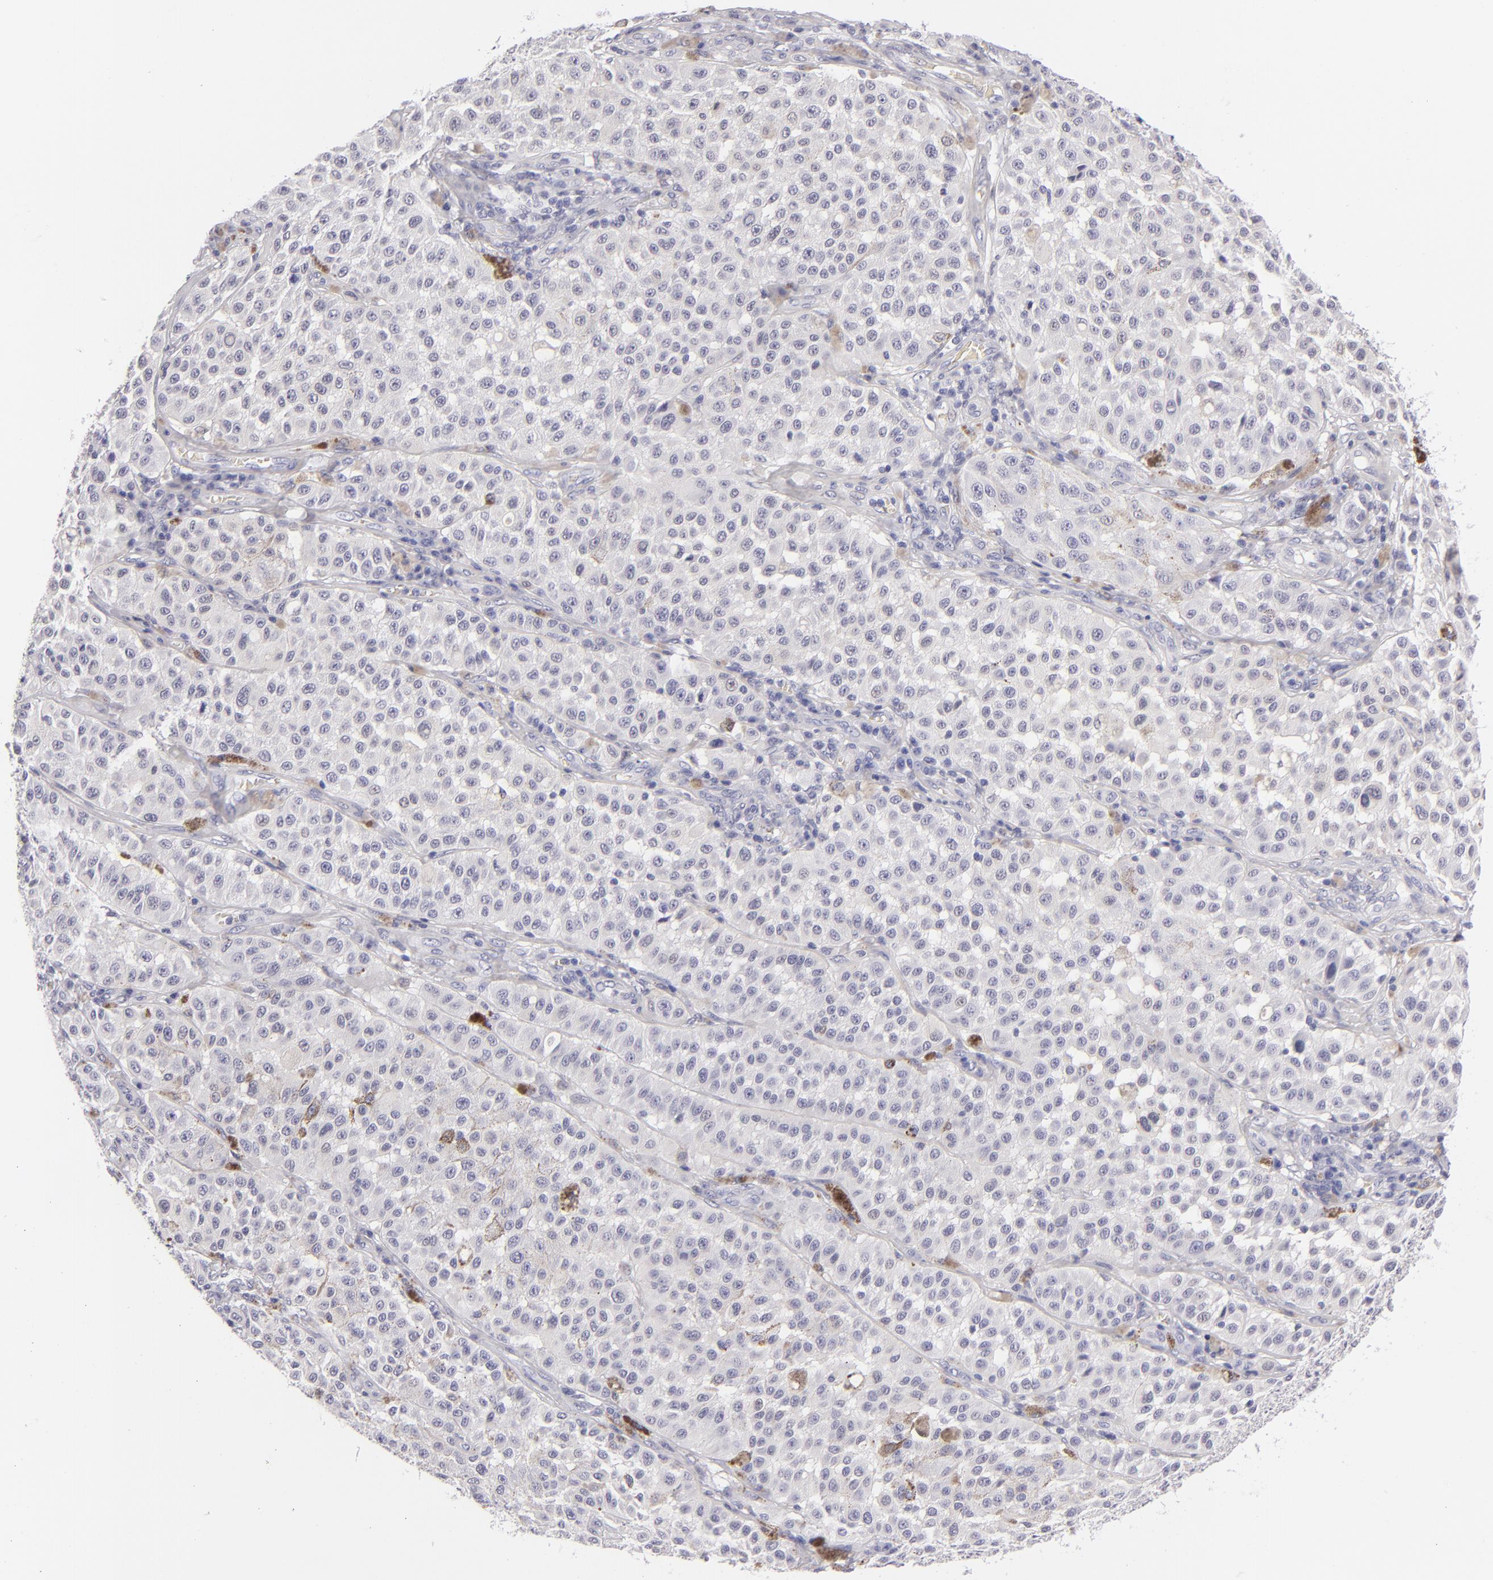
{"staining": {"intensity": "negative", "quantity": "none", "location": "none"}, "tissue": "melanoma", "cell_type": "Tumor cells", "image_type": "cancer", "snomed": [{"axis": "morphology", "description": "Malignant melanoma, NOS"}, {"axis": "topography", "description": "Skin"}], "caption": "The micrograph reveals no staining of tumor cells in melanoma.", "gene": "VIL1", "patient": {"sex": "female", "age": 64}}